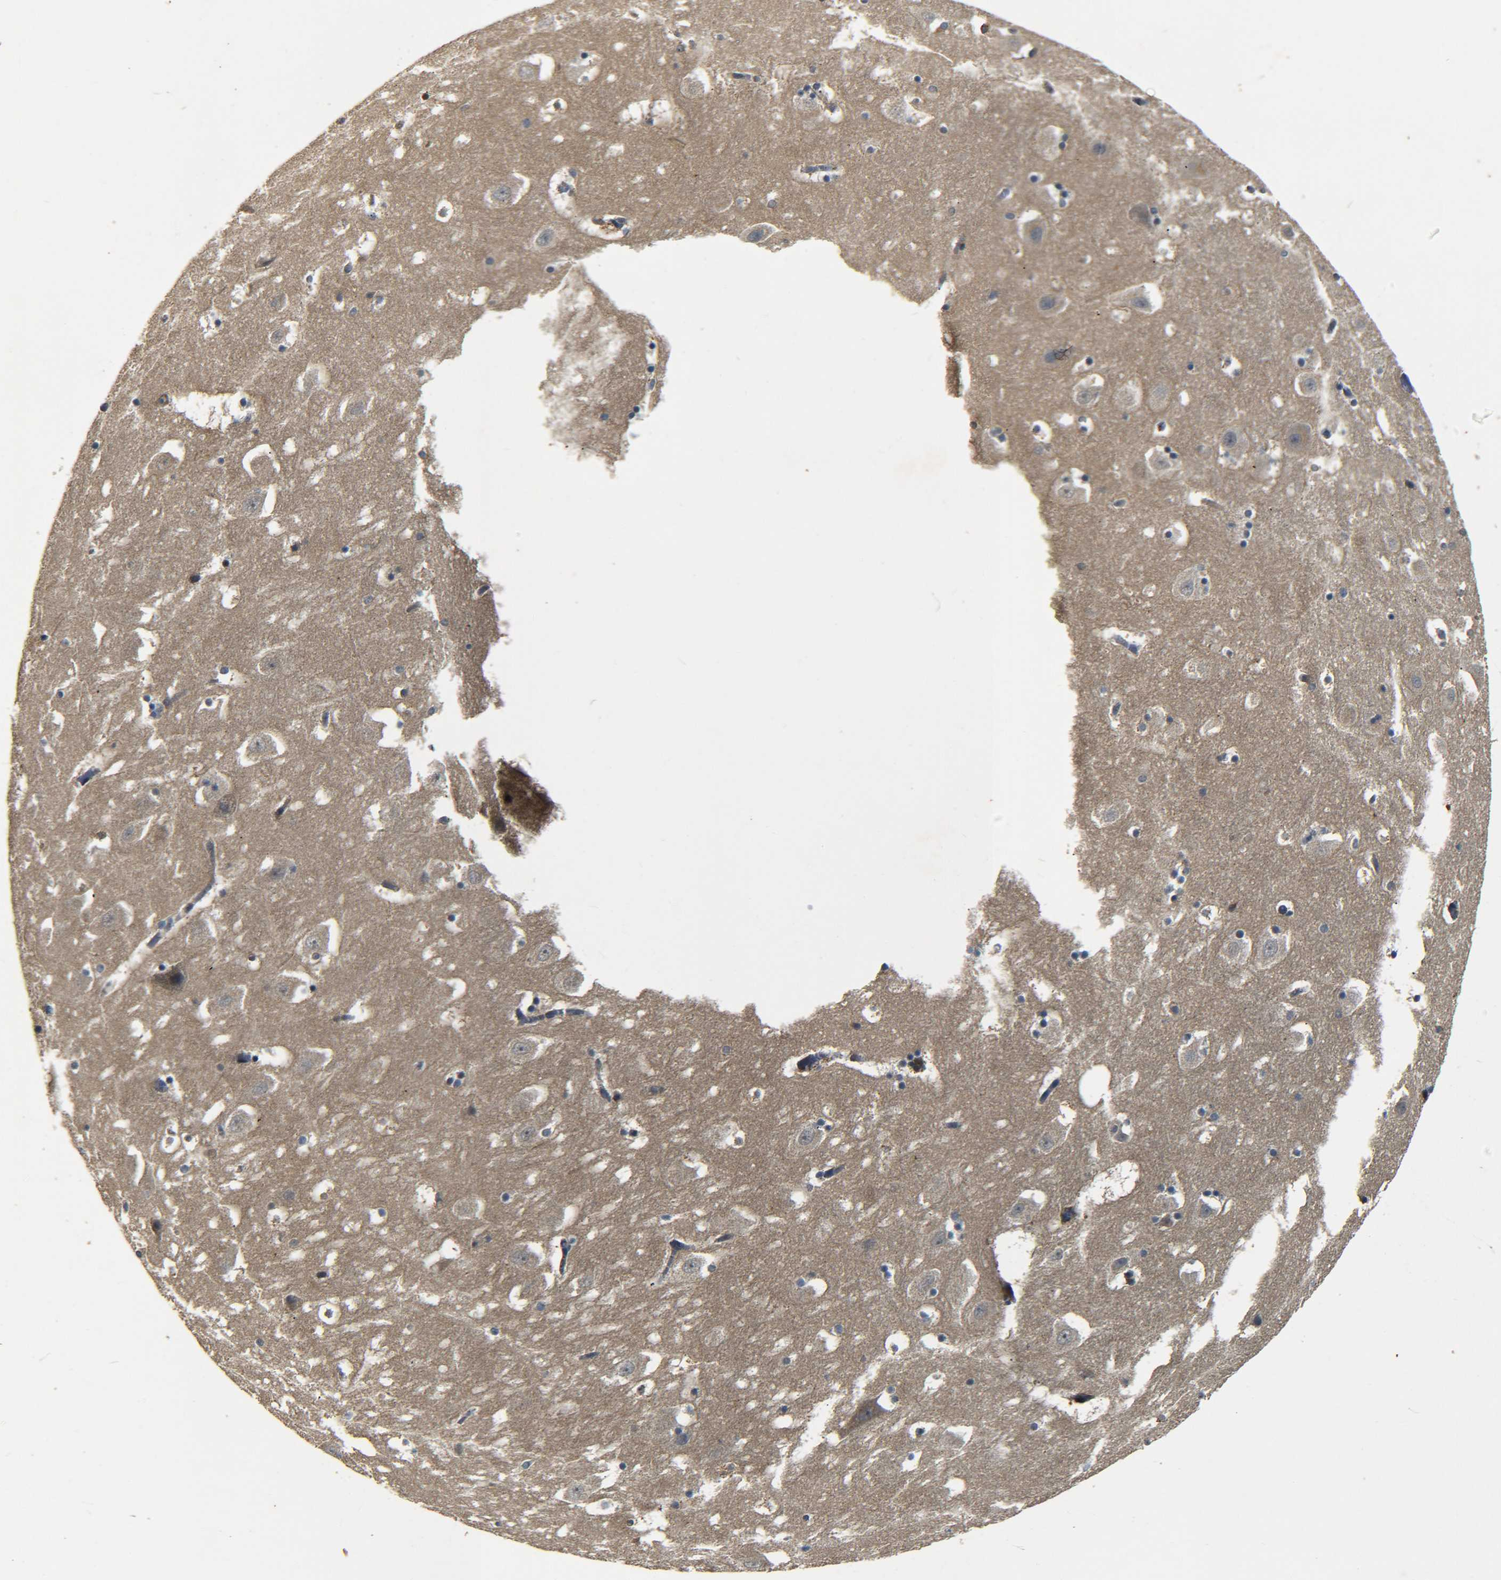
{"staining": {"intensity": "moderate", "quantity": "<25%", "location": "cytoplasmic/membranous"}, "tissue": "hippocampus", "cell_type": "Glial cells", "image_type": "normal", "snomed": [{"axis": "morphology", "description": "Normal tissue, NOS"}, {"axis": "topography", "description": "Hippocampus"}], "caption": "Unremarkable hippocampus reveals moderate cytoplasmic/membranous staining in approximately <25% of glial cells The staining was performed using DAB (3,3'-diaminobenzidine) to visualize the protein expression in brown, while the nuclei were stained in blue with hematoxylin (Magnification: 20x)..", "gene": "MEIS1", "patient": {"sex": "male", "age": 45}}